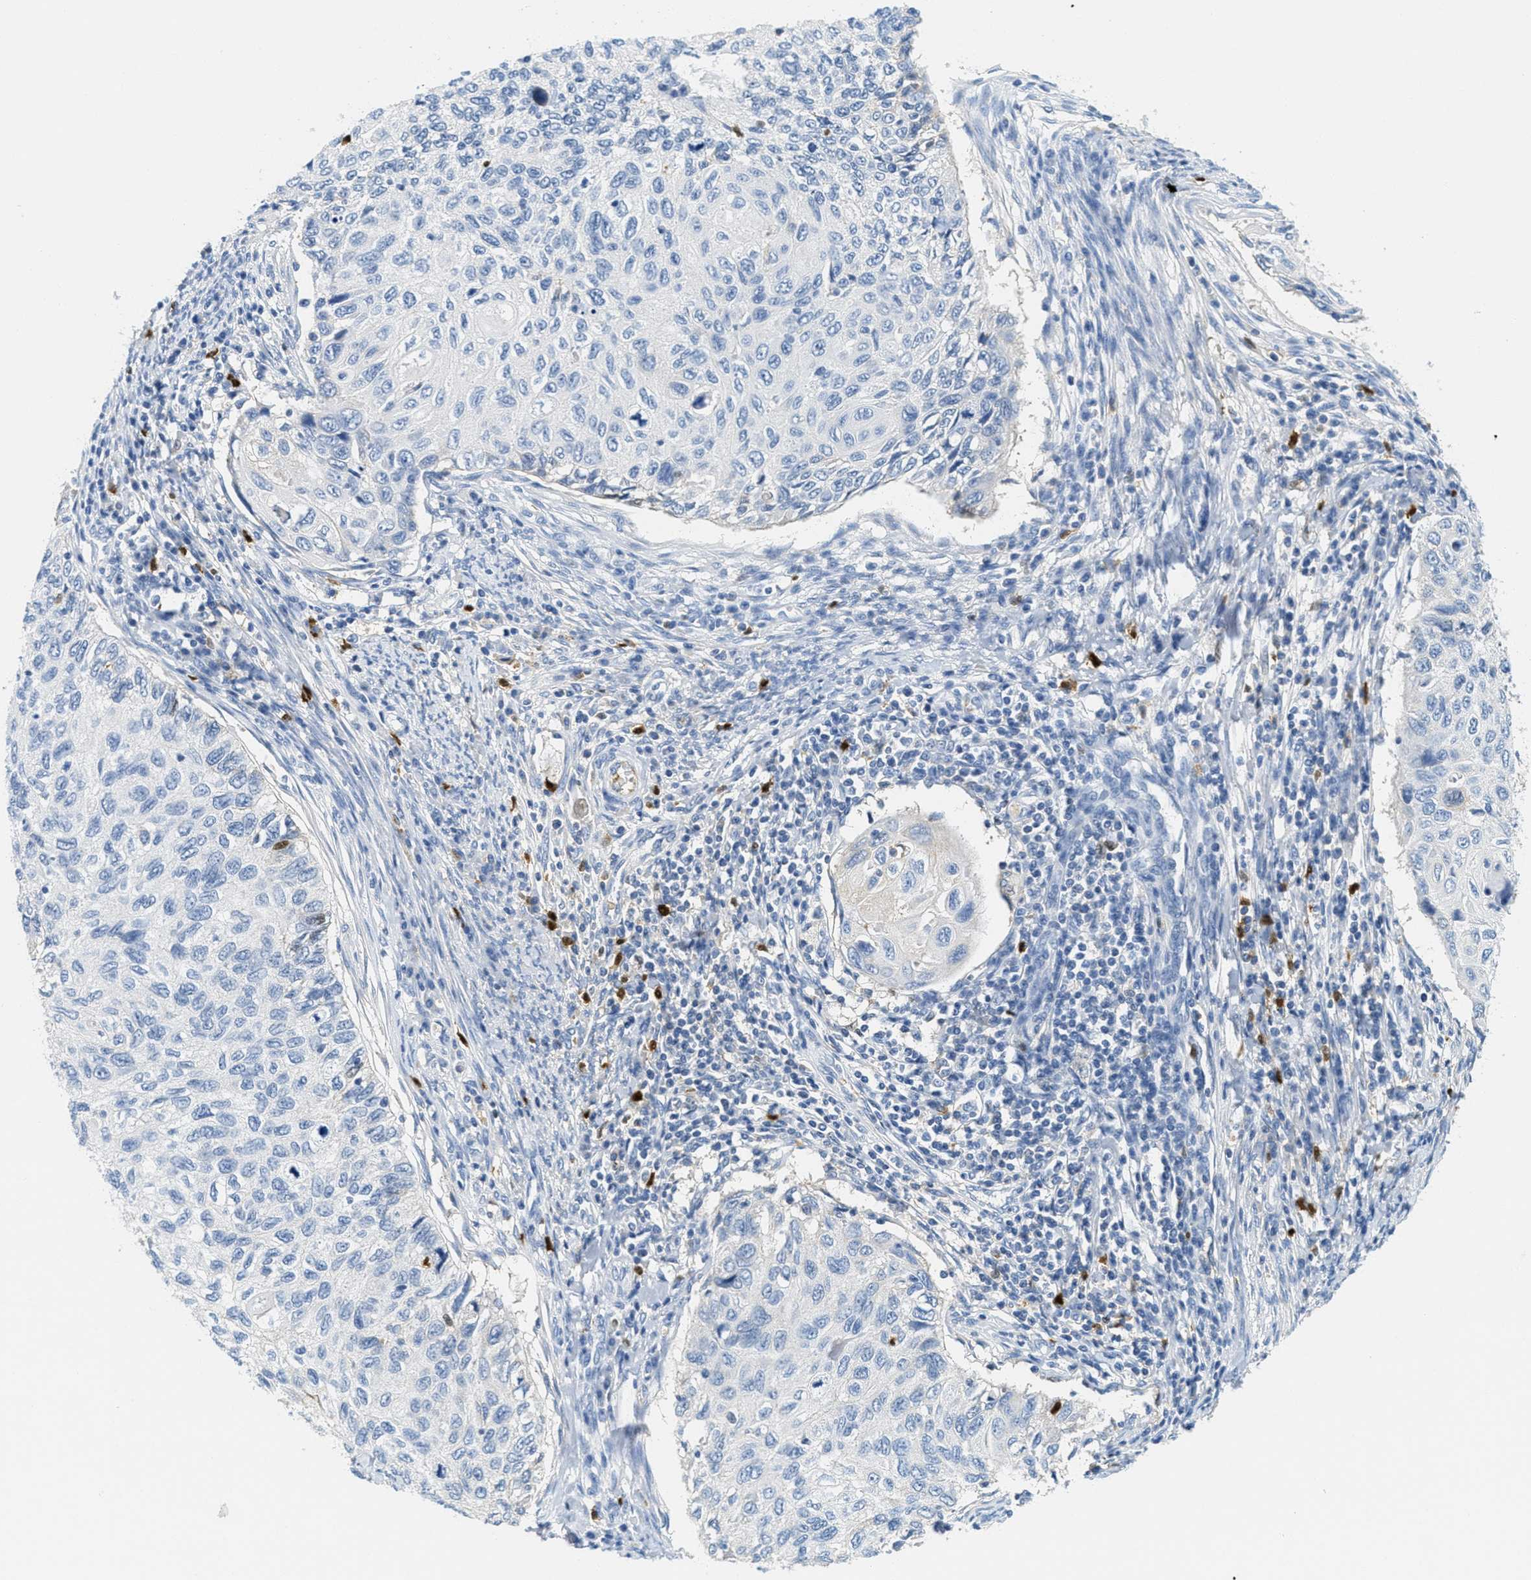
{"staining": {"intensity": "negative", "quantity": "none", "location": "none"}, "tissue": "cervical cancer", "cell_type": "Tumor cells", "image_type": "cancer", "snomed": [{"axis": "morphology", "description": "Squamous cell carcinoma, NOS"}, {"axis": "topography", "description": "Cervix"}], "caption": "Immunohistochemistry image of neoplastic tissue: squamous cell carcinoma (cervical) stained with DAB (3,3'-diaminobenzidine) shows no significant protein positivity in tumor cells.", "gene": "SERPINA1", "patient": {"sex": "female", "age": 70}}